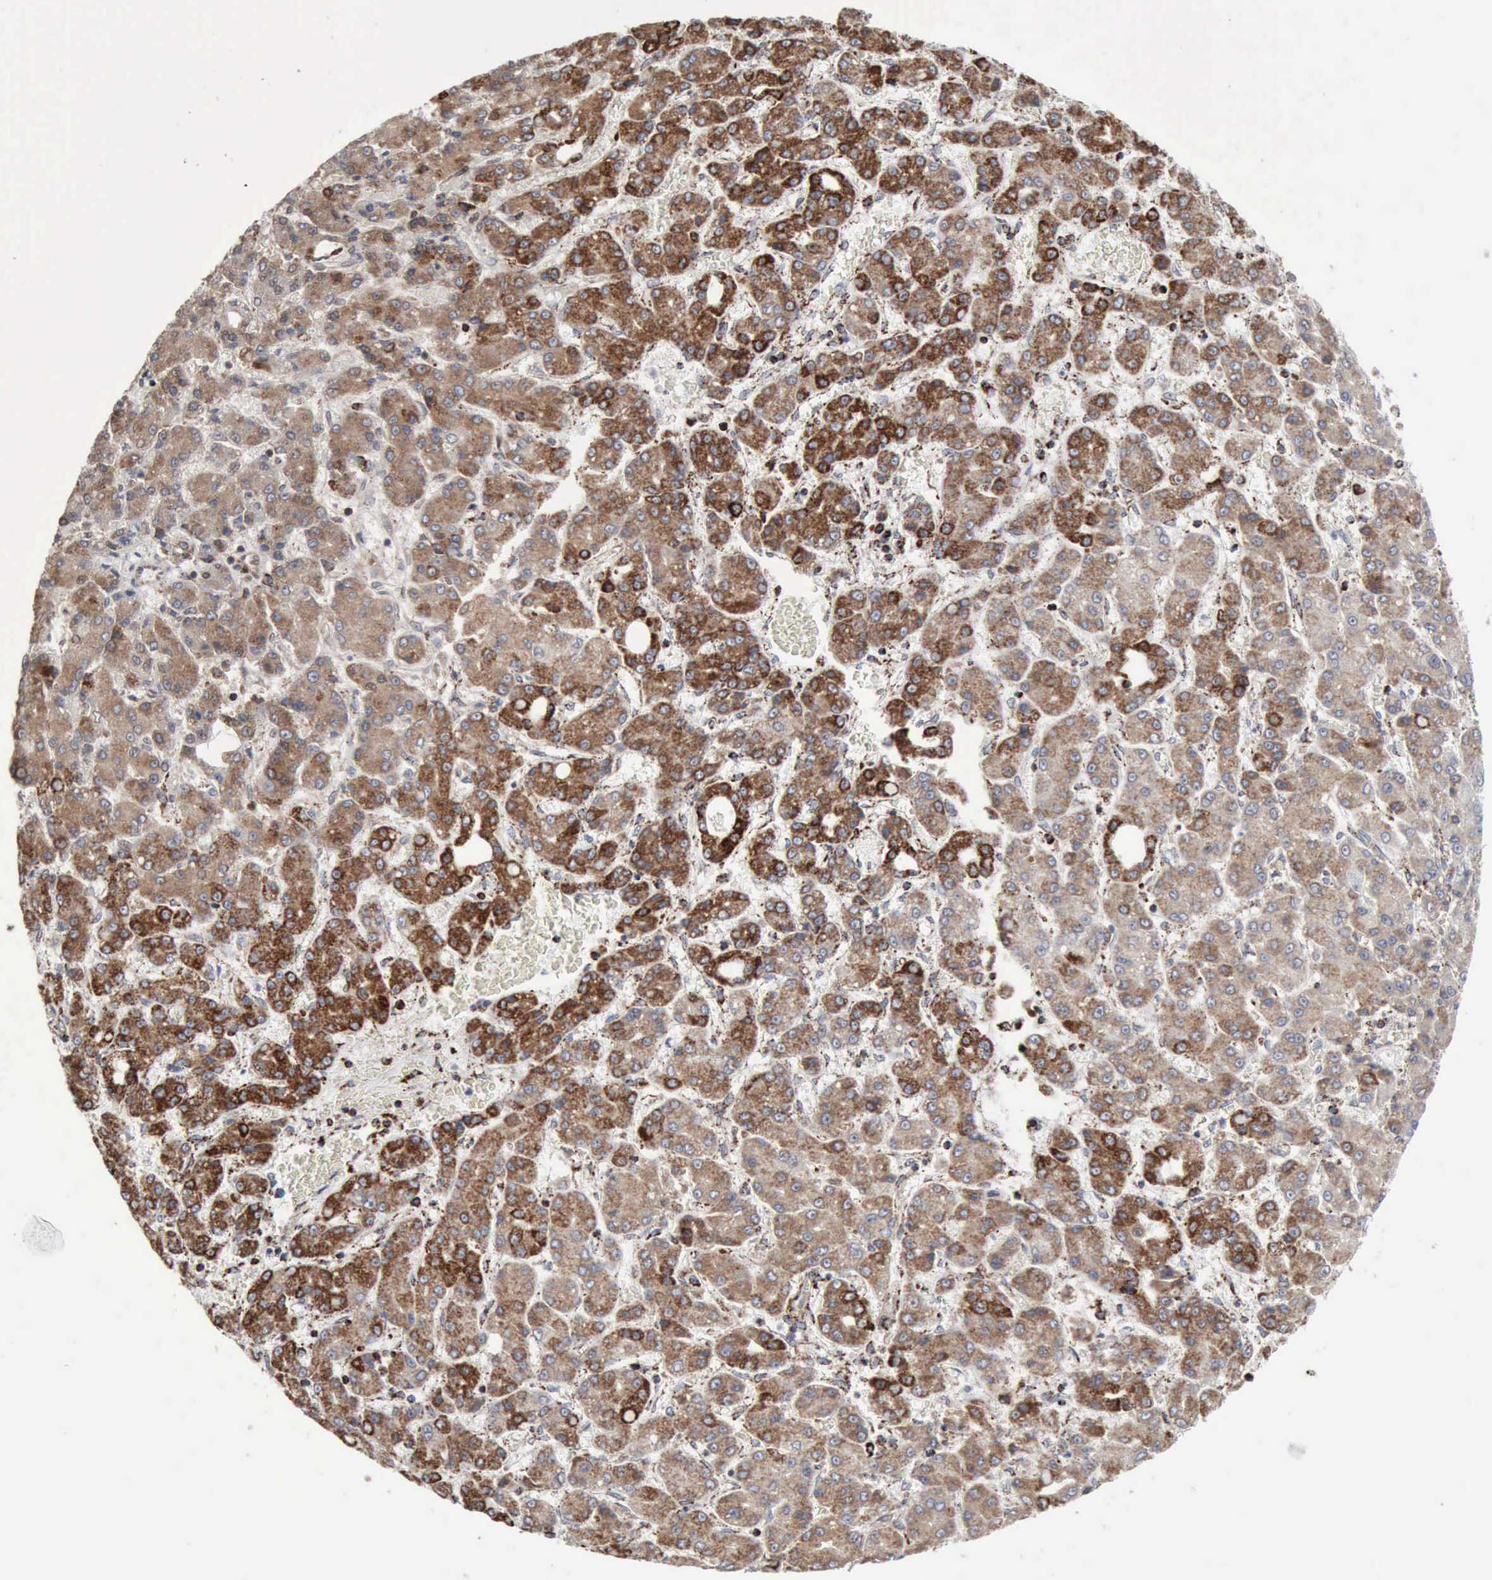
{"staining": {"intensity": "strong", "quantity": ">75%", "location": "cytoplasmic/membranous"}, "tissue": "liver cancer", "cell_type": "Tumor cells", "image_type": "cancer", "snomed": [{"axis": "morphology", "description": "Carcinoma, Hepatocellular, NOS"}, {"axis": "topography", "description": "Liver"}], "caption": "A brown stain shows strong cytoplasmic/membranous expression of a protein in hepatocellular carcinoma (liver) tumor cells.", "gene": "ACO2", "patient": {"sex": "male", "age": 69}}